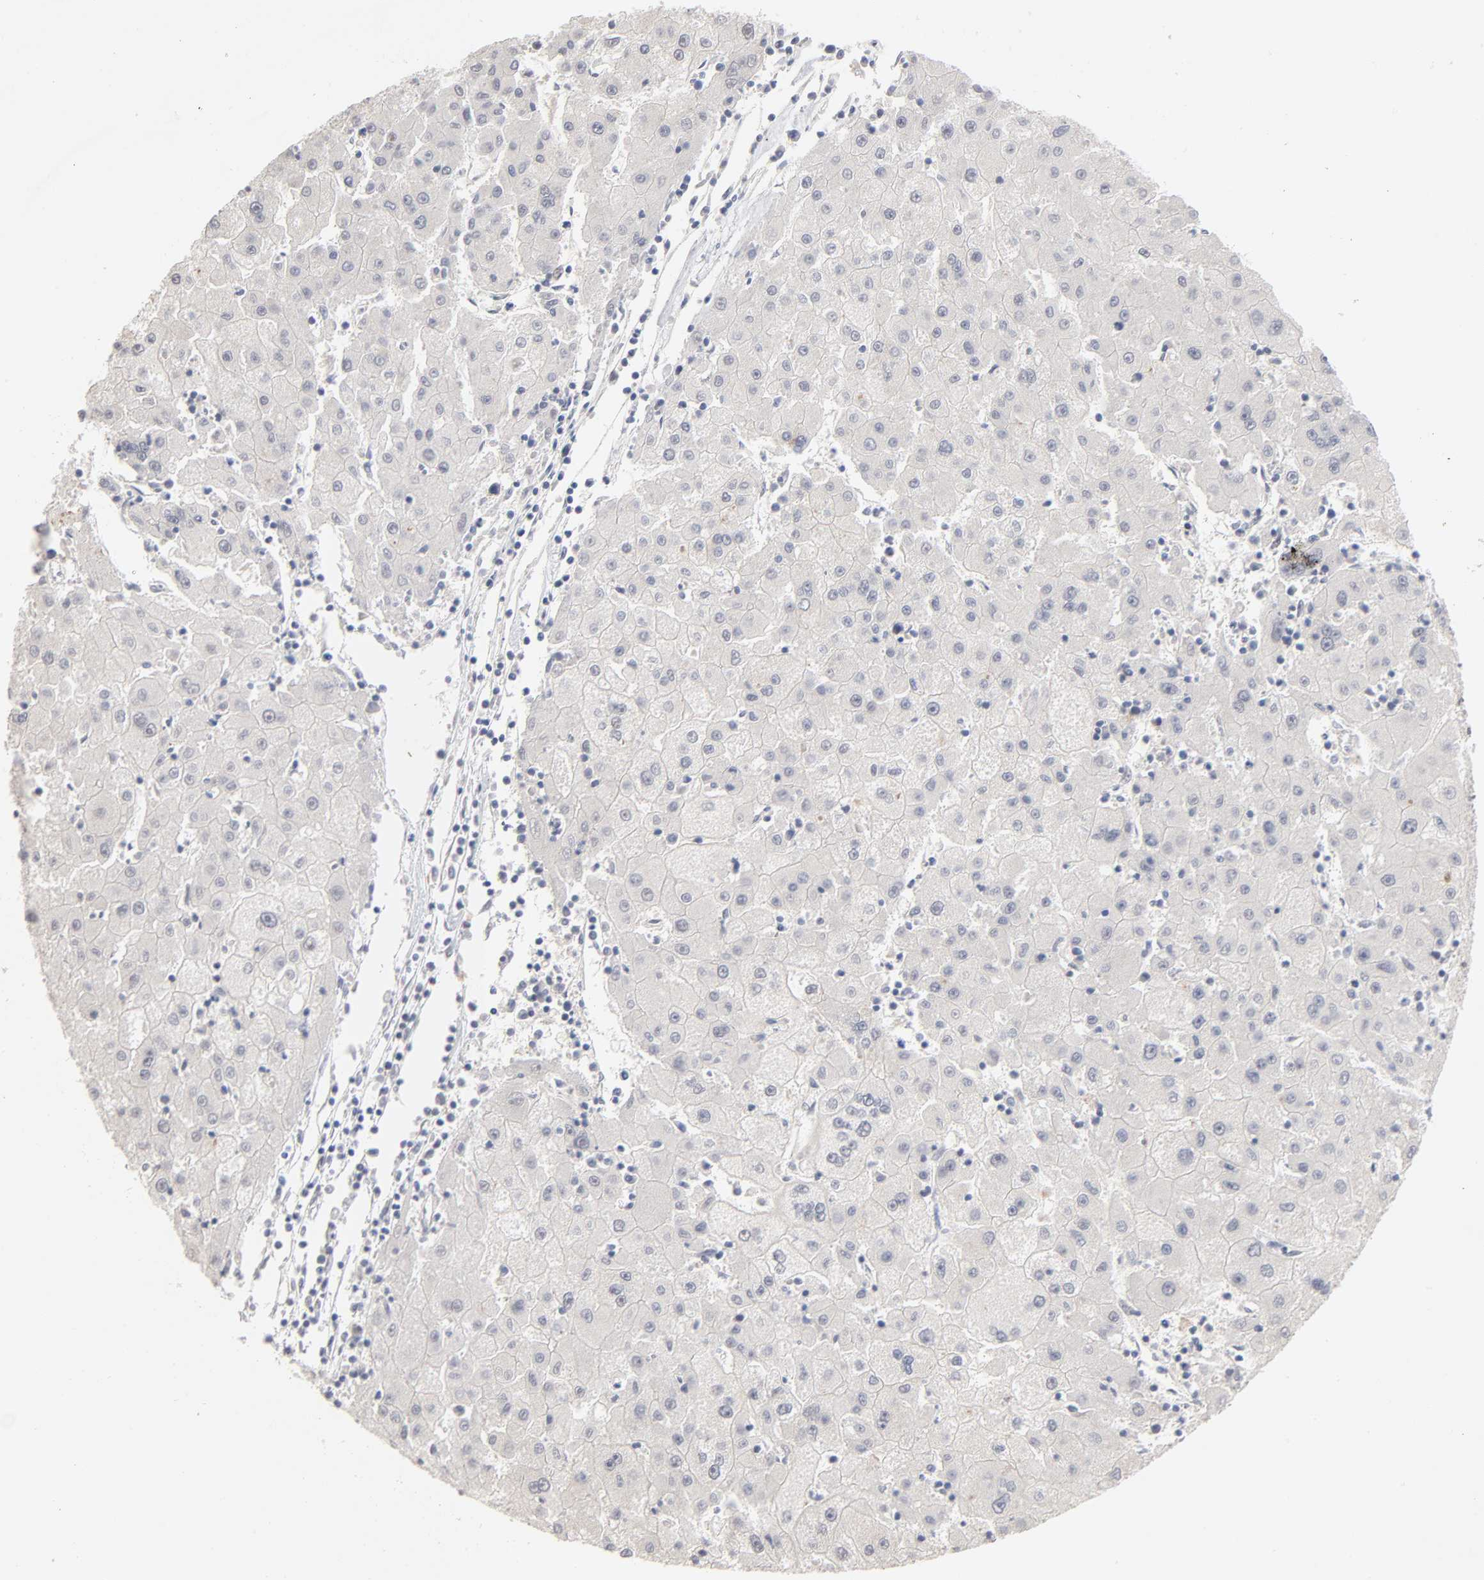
{"staining": {"intensity": "negative", "quantity": "none", "location": "none"}, "tissue": "liver cancer", "cell_type": "Tumor cells", "image_type": "cancer", "snomed": [{"axis": "morphology", "description": "Carcinoma, Hepatocellular, NOS"}, {"axis": "topography", "description": "Liver"}], "caption": "Hepatocellular carcinoma (liver) stained for a protein using immunohistochemistry (IHC) displays no staining tumor cells.", "gene": "MBIP", "patient": {"sex": "male", "age": 72}}